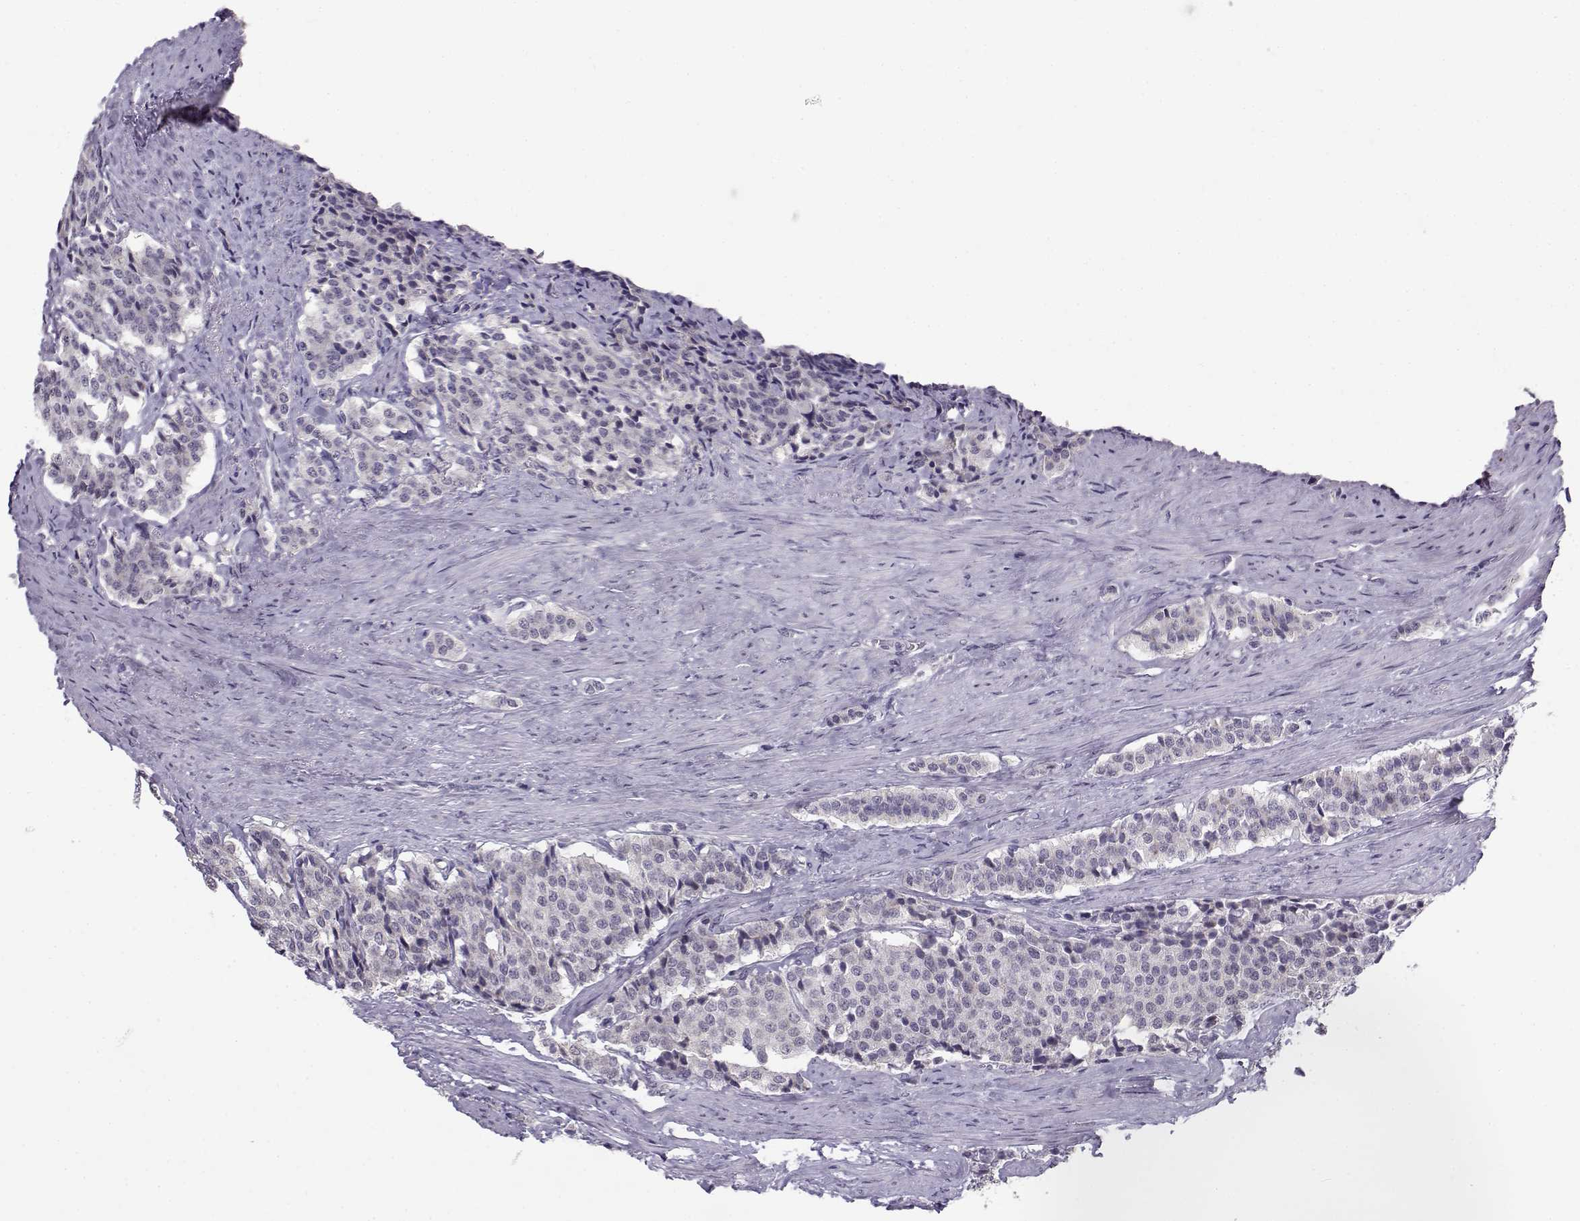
{"staining": {"intensity": "negative", "quantity": "none", "location": "none"}, "tissue": "carcinoid", "cell_type": "Tumor cells", "image_type": "cancer", "snomed": [{"axis": "morphology", "description": "Carcinoid, malignant, NOS"}, {"axis": "topography", "description": "Small intestine"}], "caption": "Micrograph shows no significant protein expression in tumor cells of carcinoid.", "gene": "C16orf86", "patient": {"sex": "female", "age": 58}}